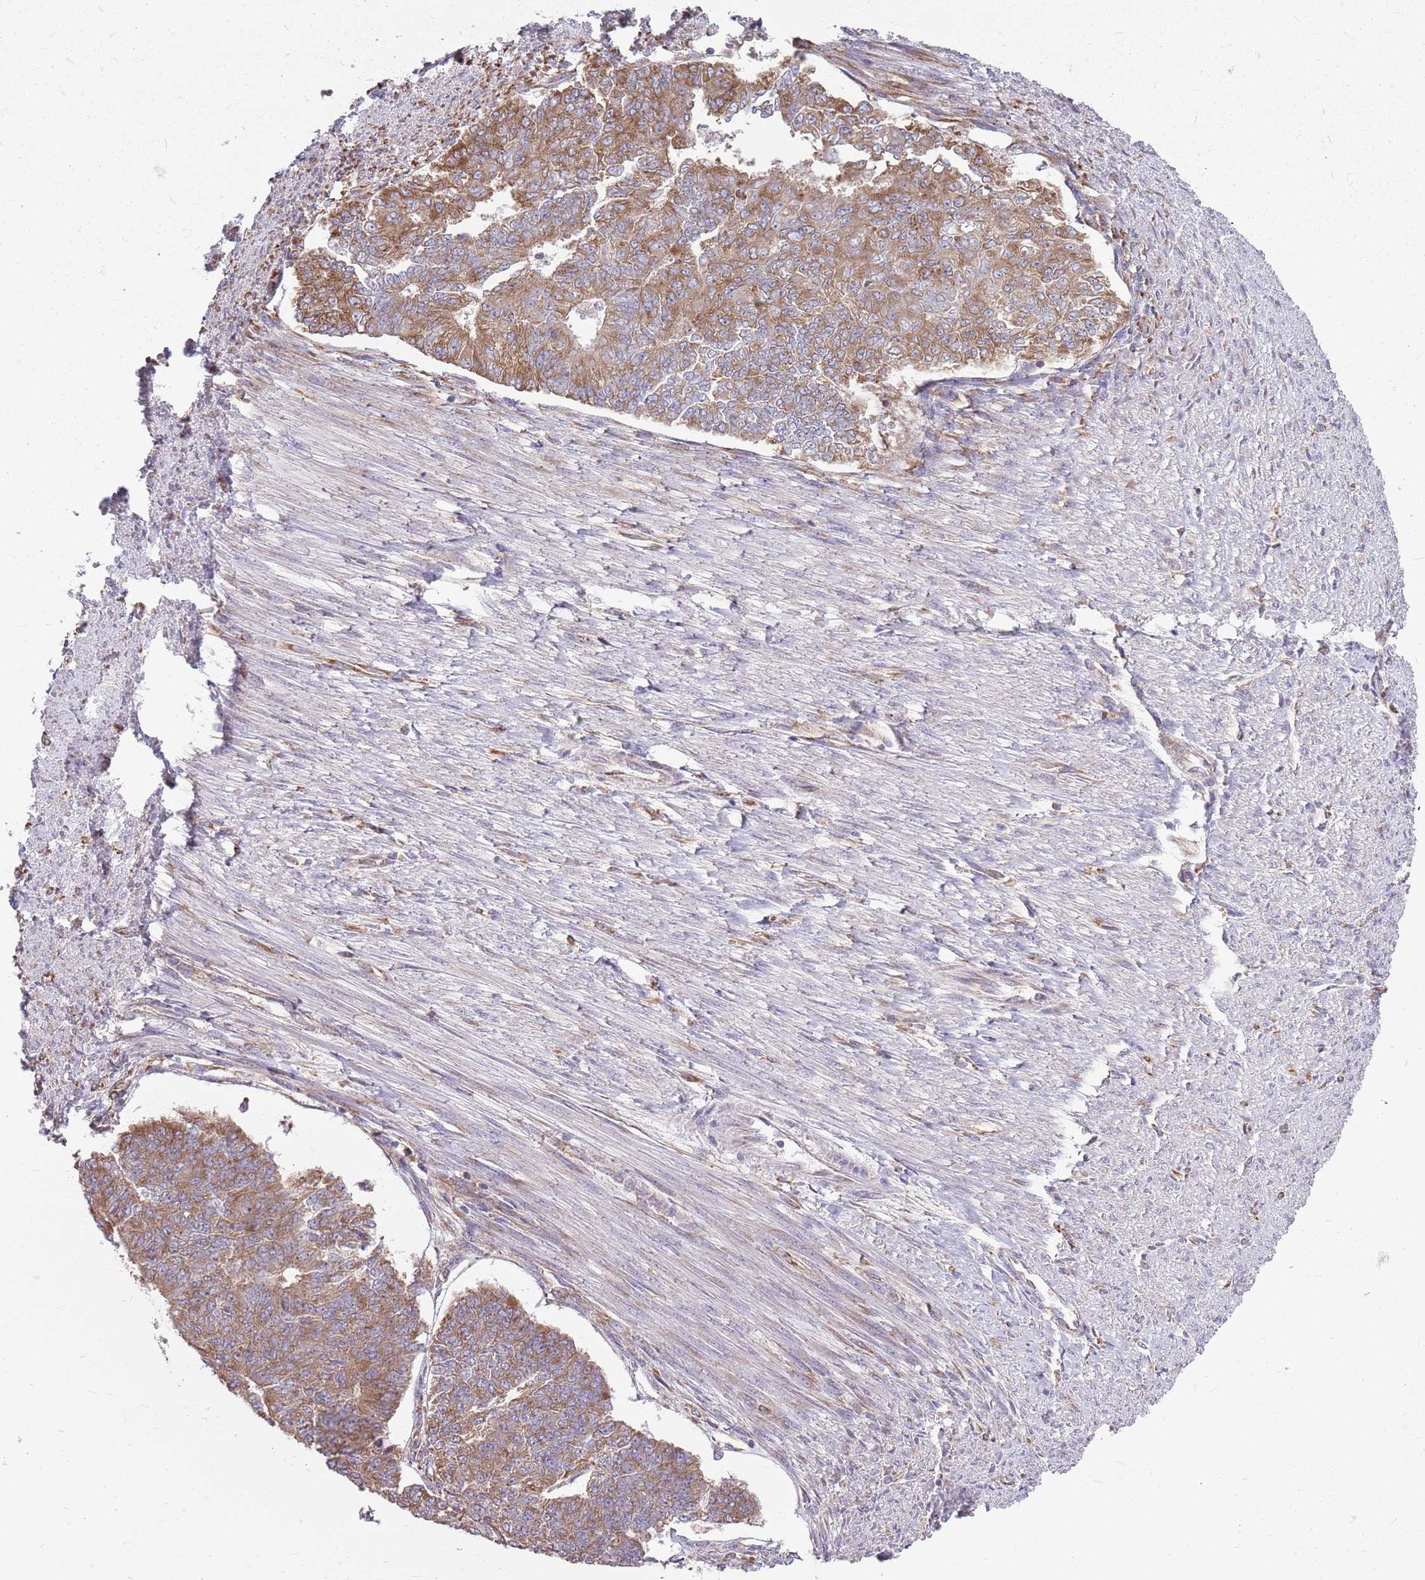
{"staining": {"intensity": "moderate", "quantity": ">75%", "location": "cytoplasmic/membranous"}, "tissue": "endometrial cancer", "cell_type": "Tumor cells", "image_type": "cancer", "snomed": [{"axis": "morphology", "description": "Adenocarcinoma, NOS"}, {"axis": "topography", "description": "Endometrium"}], "caption": "Protein staining of adenocarcinoma (endometrial) tissue reveals moderate cytoplasmic/membranous positivity in approximately >75% of tumor cells.", "gene": "PPP1R27", "patient": {"sex": "female", "age": 32}}